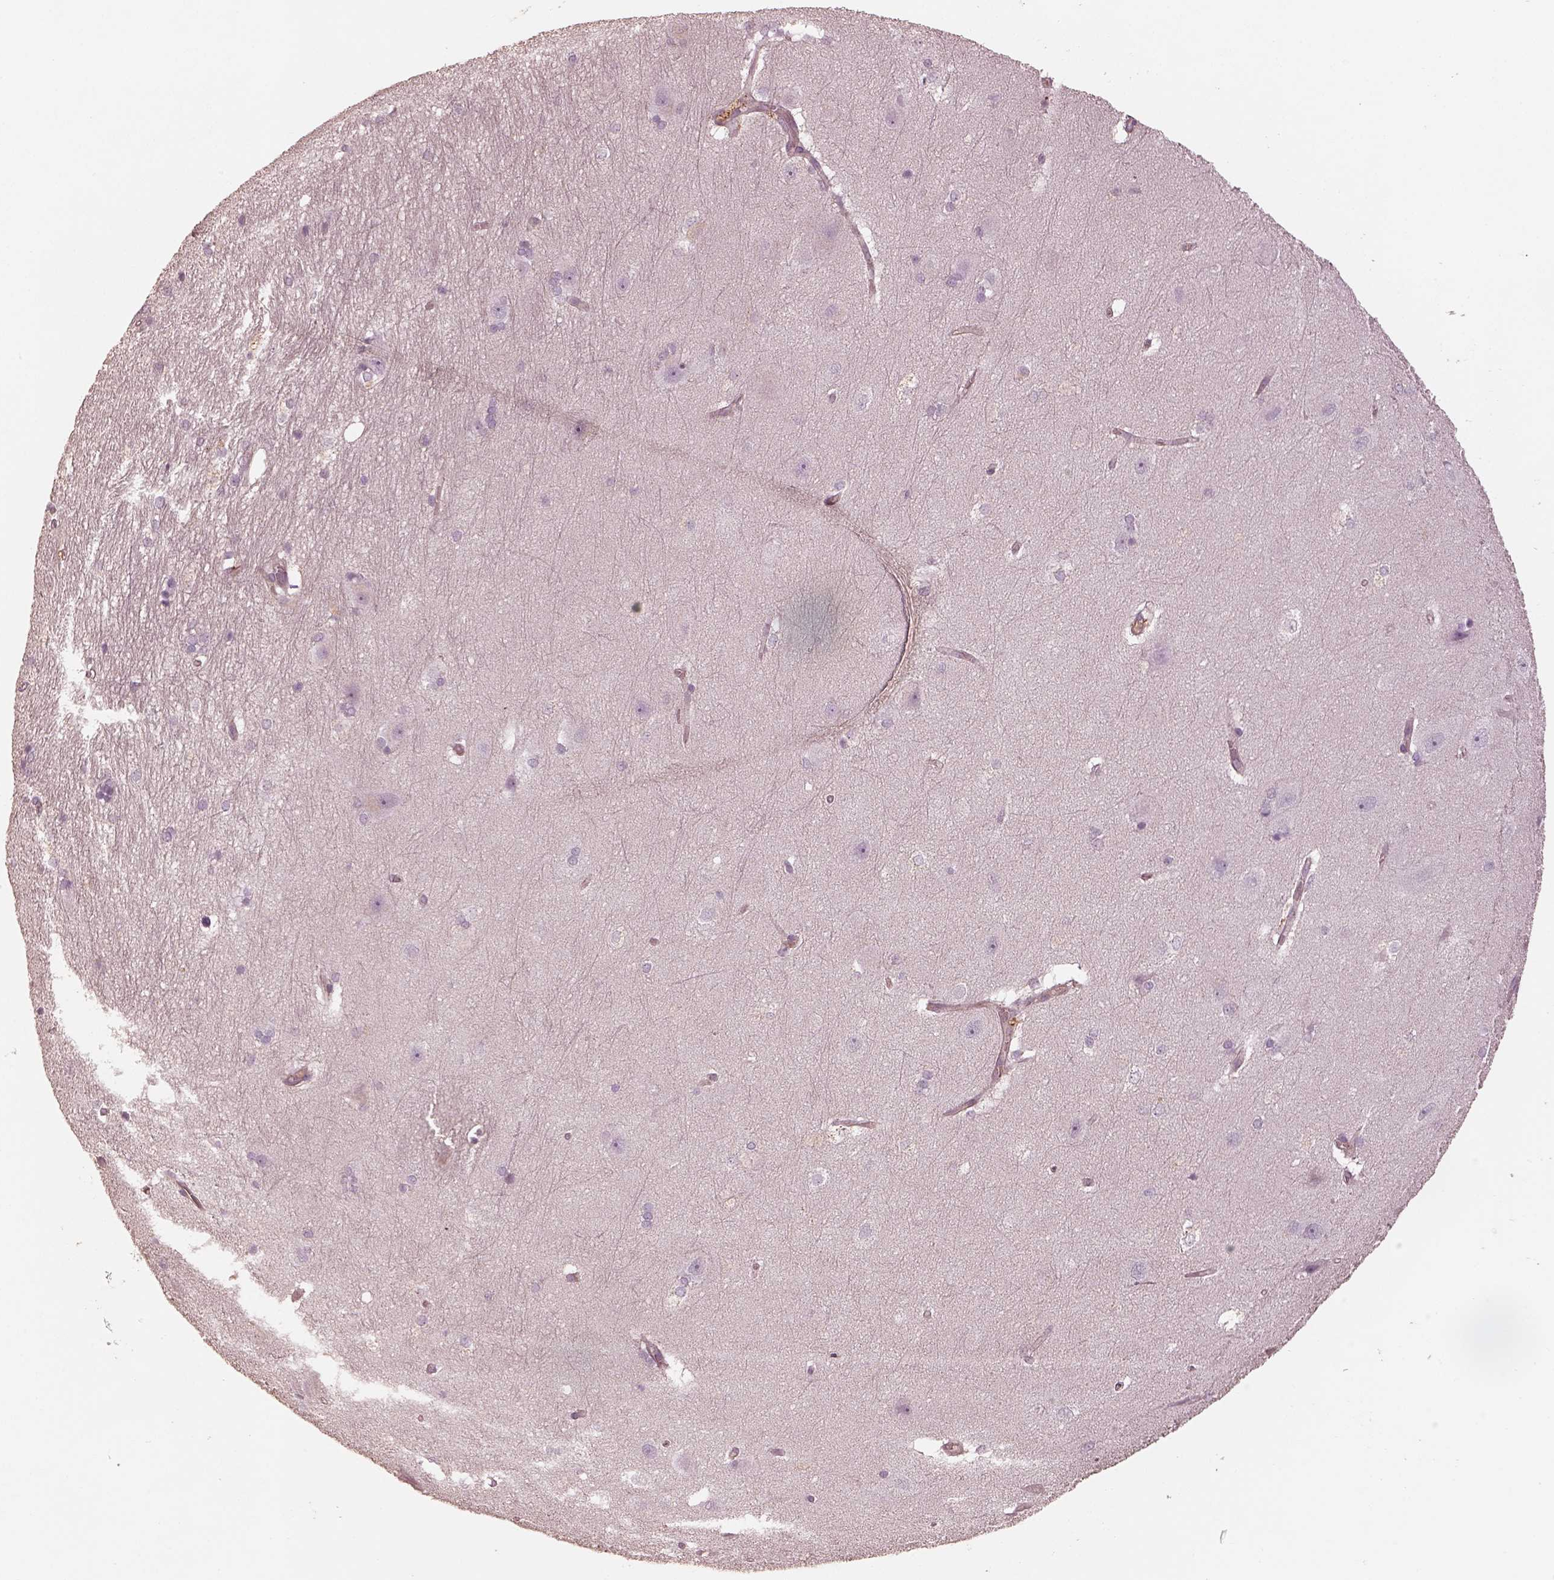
{"staining": {"intensity": "negative", "quantity": "none", "location": "none"}, "tissue": "hippocampus", "cell_type": "Glial cells", "image_type": "normal", "snomed": [{"axis": "morphology", "description": "Normal tissue, NOS"}, {"axis": "topography", "description": "Cerebral cortex"}, {"axis": "topography", "description": "Hippocampus"}], "caption": "Immunohistochemical staining of unremarkable human hippocampus reveals no significant expression in glial cells.", "gene": "OTOGL", "patient": {"sex": "female", "age": 19}}